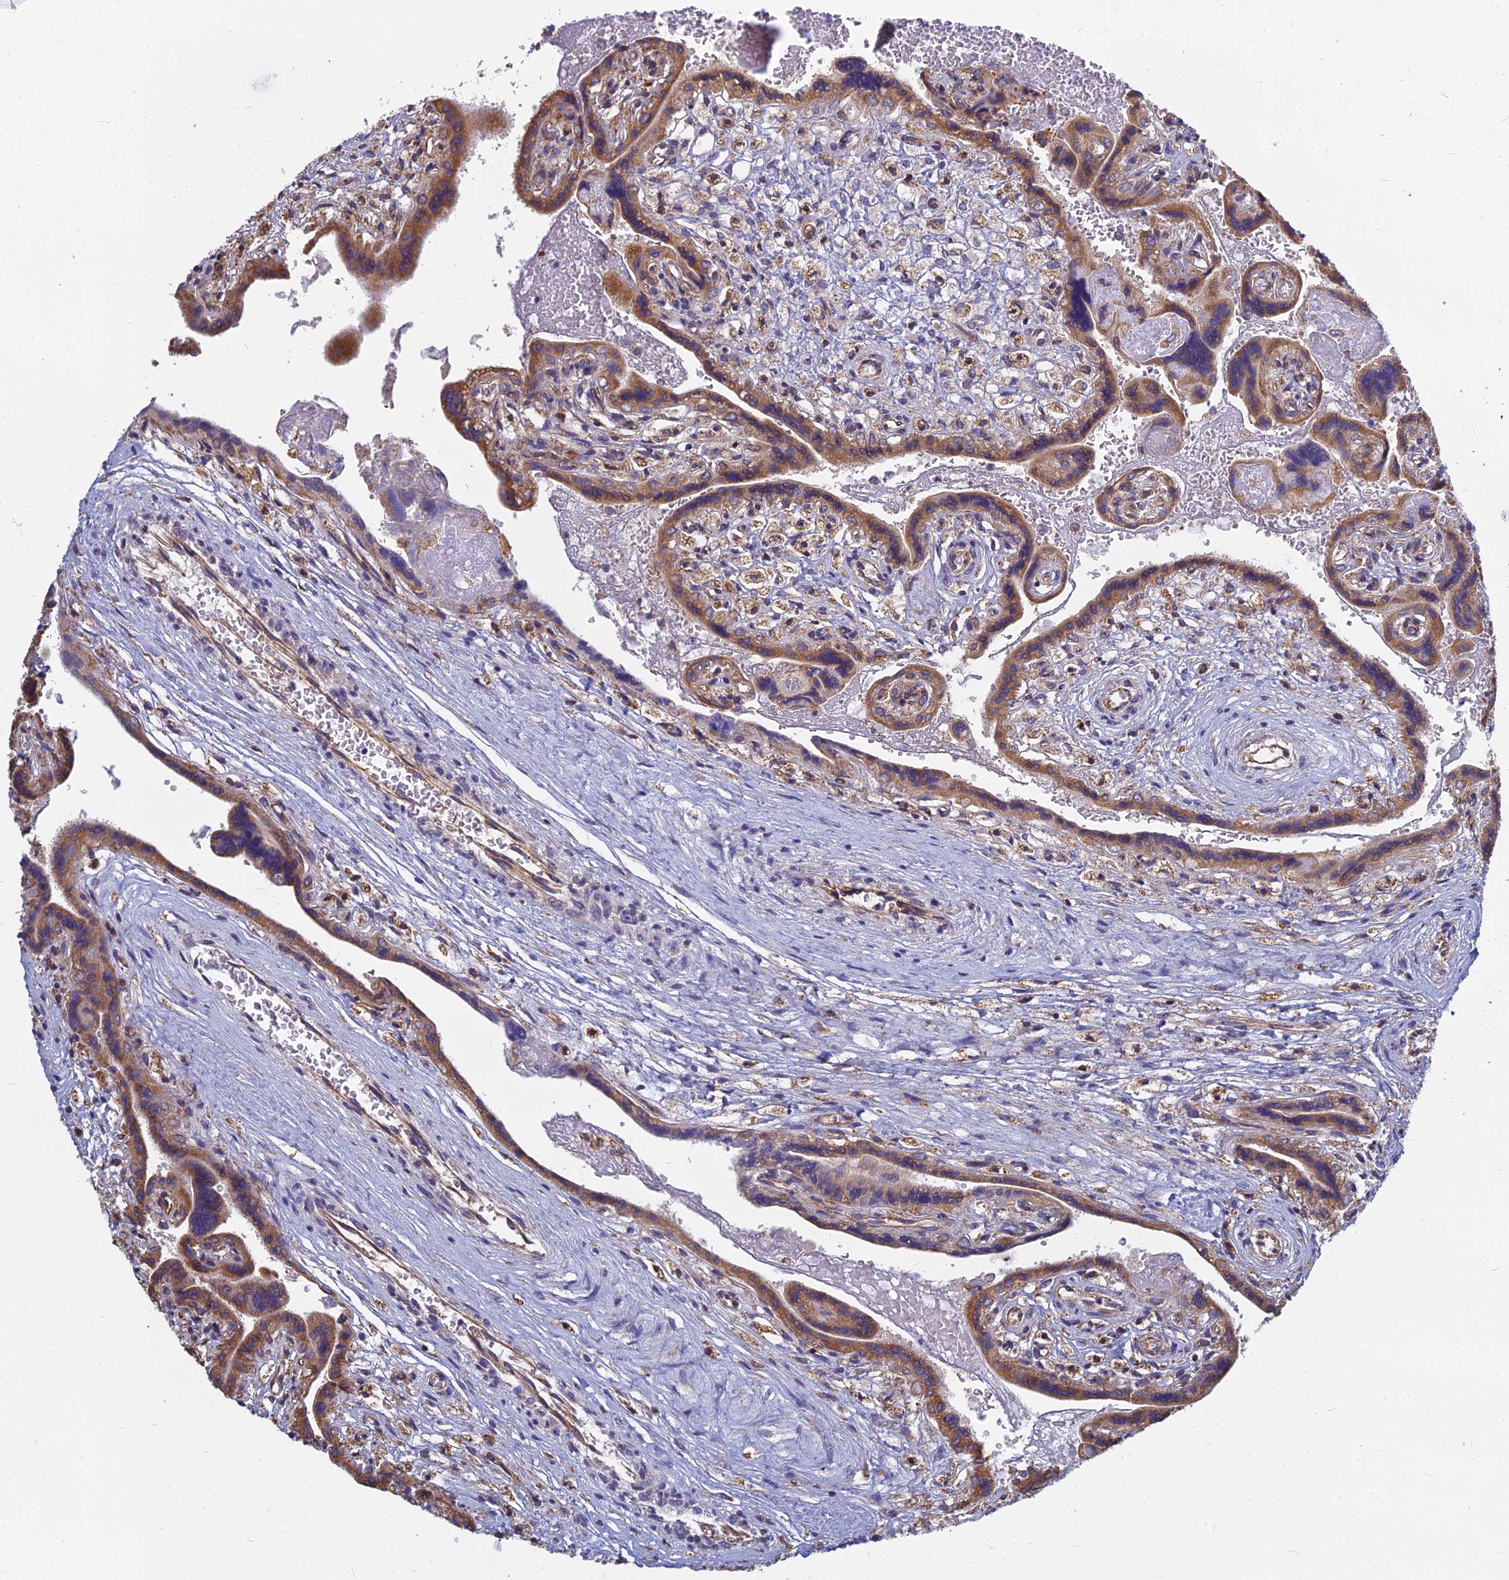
{"staining": {"intensity": "moderate", "quantity": ">75%", "location": "cytoplasmic/membranous"}, "tissue": "placenta", "cell_type": "Trophoblastic cells", "image_type": "normal", "snomed": [{"axis": "morphology", "description": "Normal tissue, NOS"}, {"axis": "topography", "description": "Placenta"}], "caption": "Protein positivity by IHC displays moderate cytoplasmic/membranous staining in approximately >75% of trophoblastic cells in normal placenta. The protein of interest is shown in brown color, while the nuclei are stained blue.", "gene": "KIAA1143", "patient": {"sex": "female", "age": 37}}